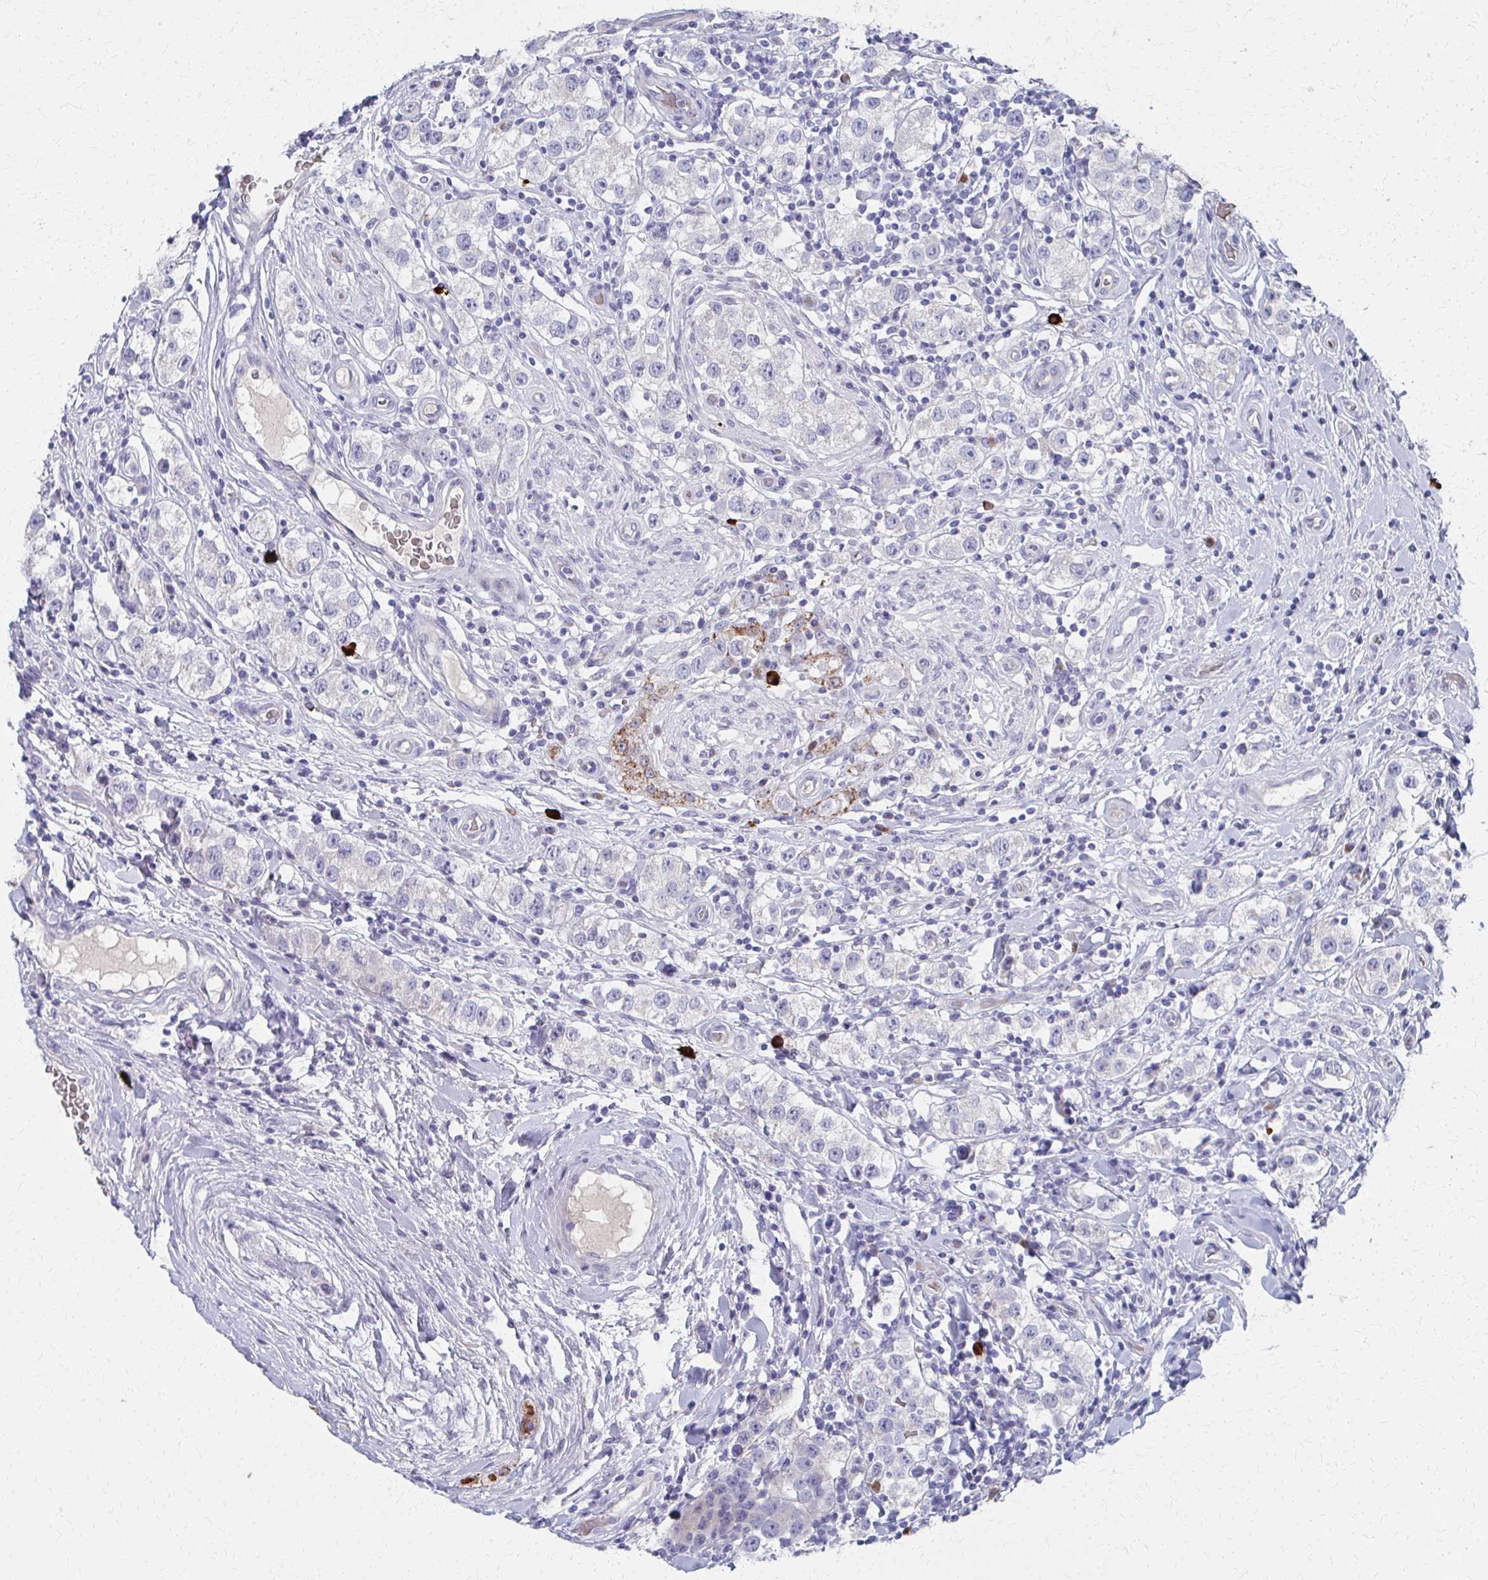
{"staining": {"intensity": "negative", "quantity": "none", "location": "none"}, "tissue": "testis cancer", "cell_type": "Tumor cells", "image_type": "cancer", "snomed": [{"axis": "morphology", "description": "Seminoma, NOS"}, {"axis": "topography", "description": "Testis"}], "caption": "Testis cancer (seminoma) was stained to show a protein in brown. There is no significant staining in tumor cells.", "gene": "MS4A2", "patient": {"sex": "male", "age": 34}}